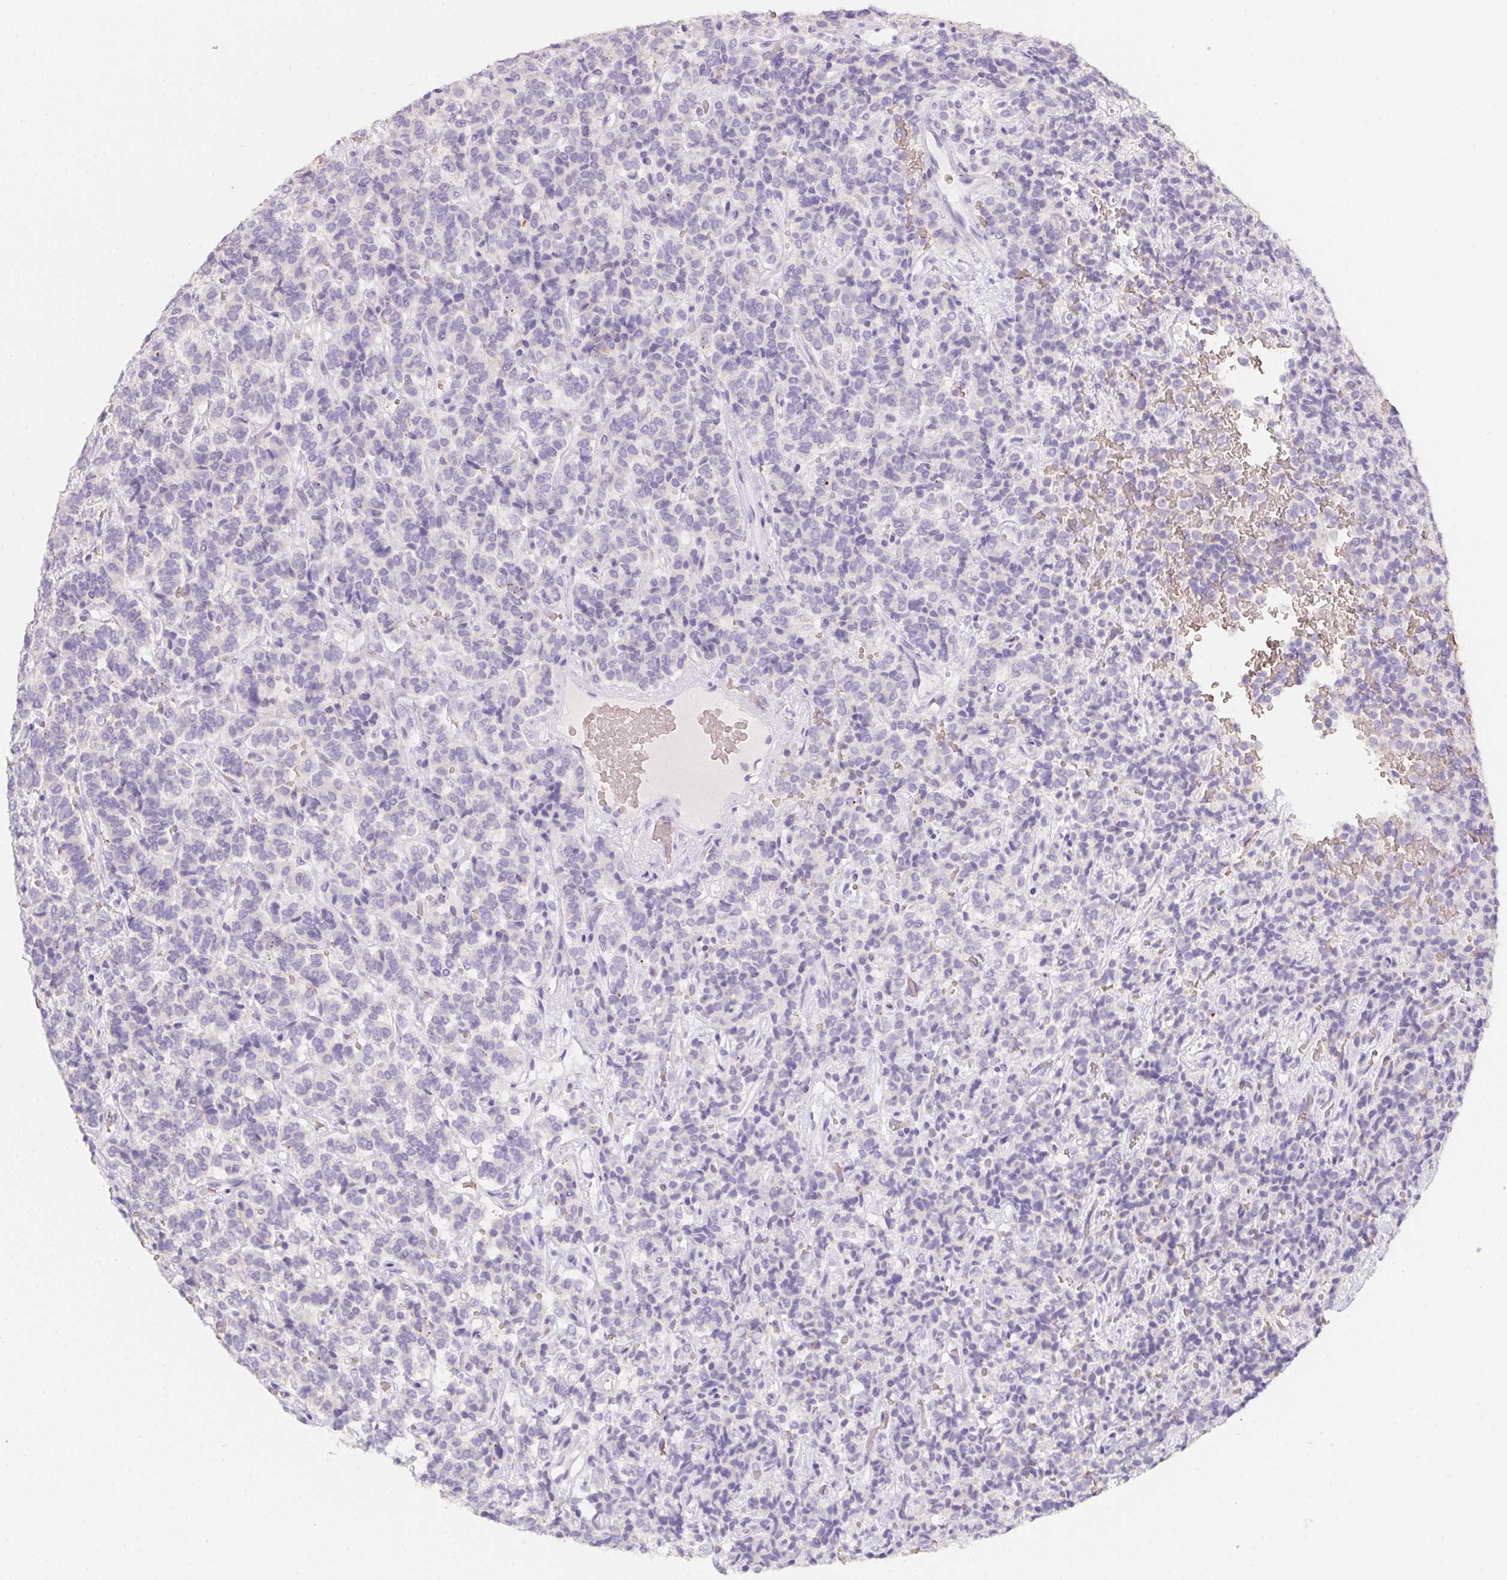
{"staining": {"intensity": "negative", "quantity": "none", "location": "none"}, "tissue": "carcinoid", "cell_type": "Tumor cells", "image_type": "cancer", "snomed": [{"axis": "morphology", "description": "Carcinoid, malignant, NOS"}, {"axis": "topography", "description": "Pancreas"}], "caption": "This is a micrograph of IHC staining of carcinoid, which shows no staining in tumor cells.", "gene": "DCD", "patient": {"sex": "male", "age": 36}}